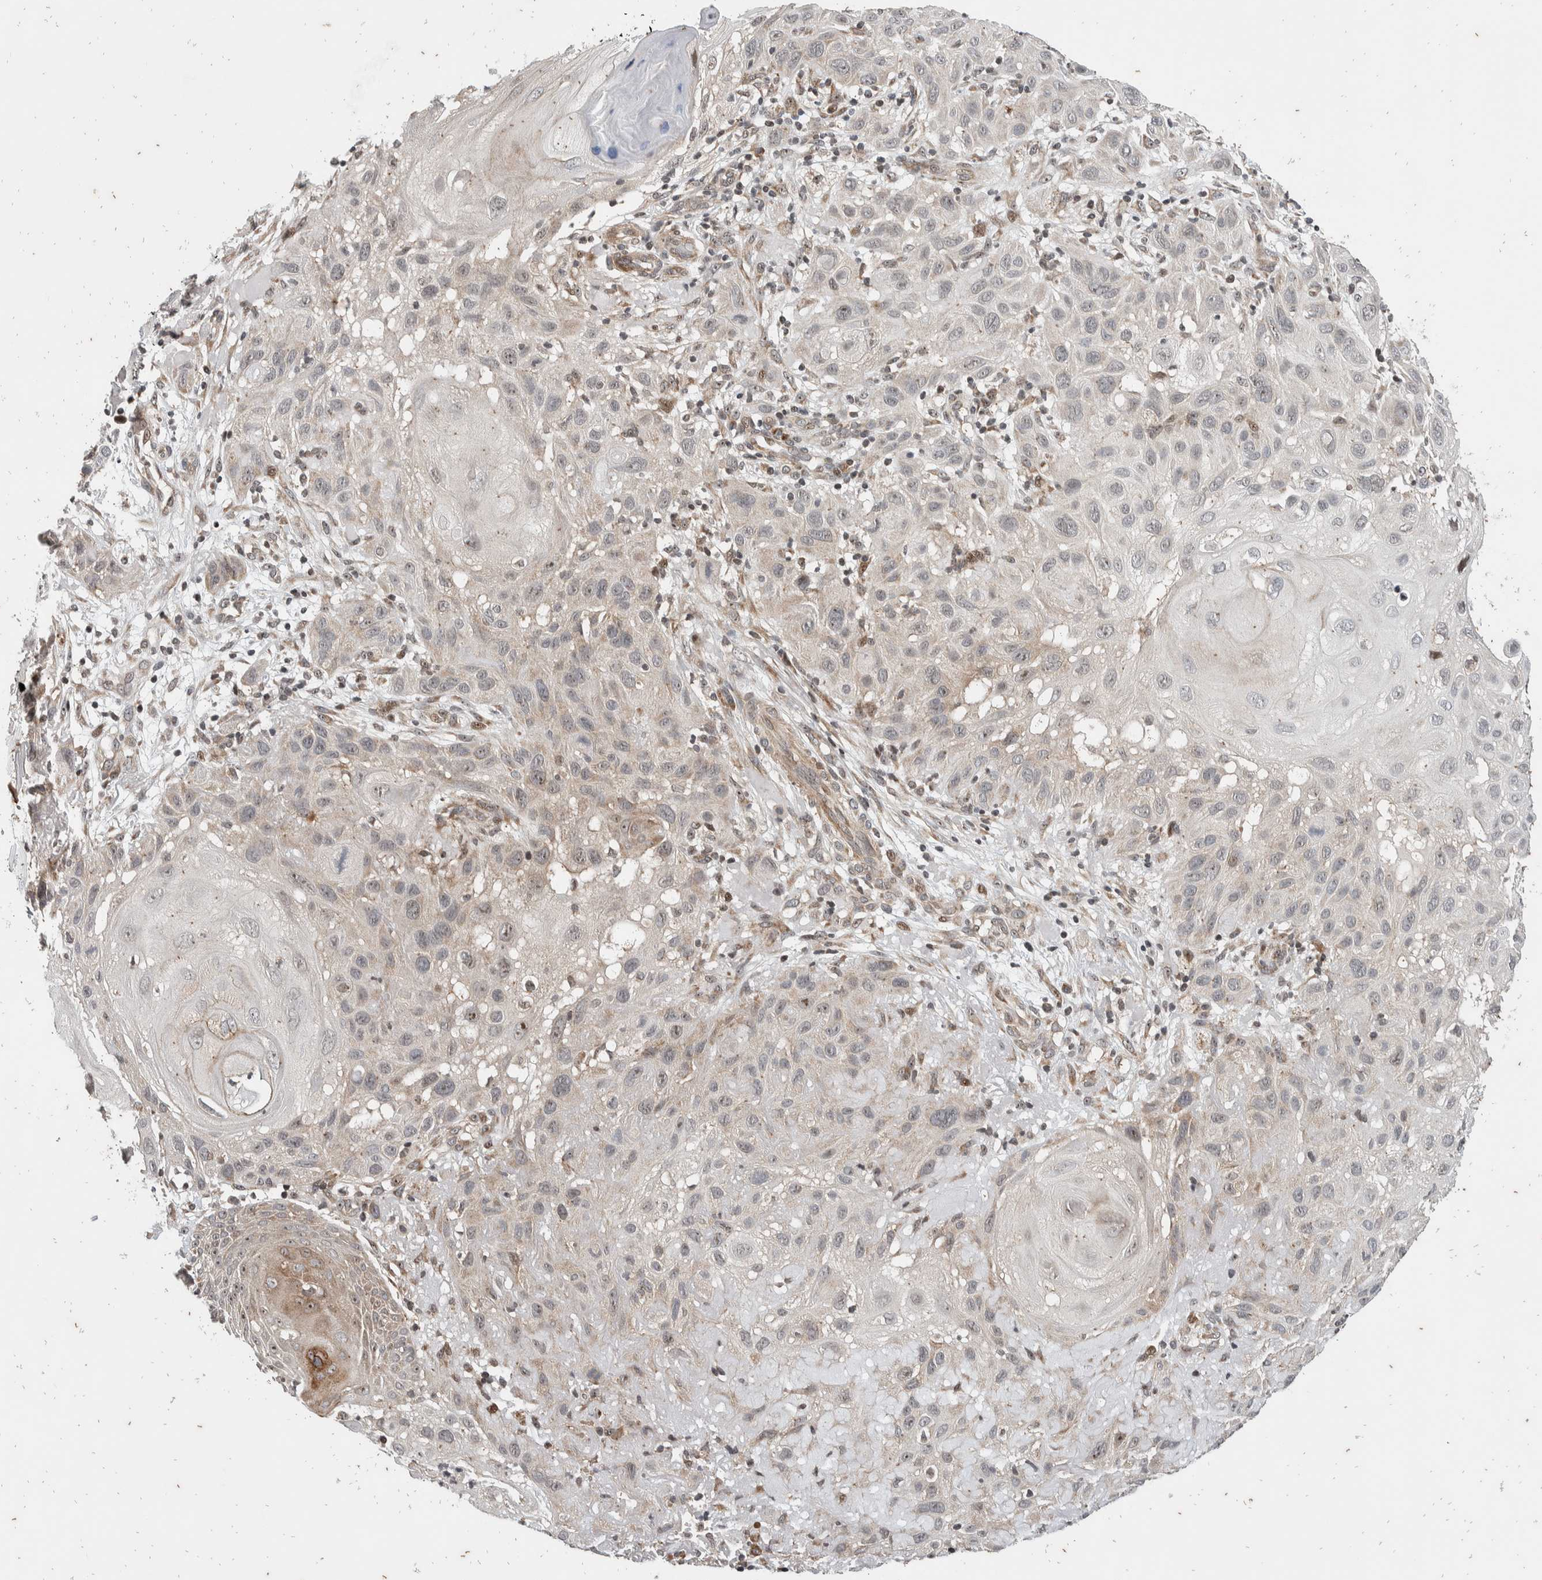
{"staining": {"intensity": "weak", "quantity": "25%-75%", "location": "nuclear"}, "tissue": "skin cancer", "cell_type": "Tumor cells", "image_type": "cancer", "snomed": [{"axis": "morphology", "description": "Squamous cell carcinoma, NOS"}, {"axis": "topography", "description": "Skin"}], "caption": "Brown immunohistochemical staining in skin cancer shows weak nuclear expression in approximately 25%-75% of tumor cells. (brown staining indicates protein expression, while blue staining denotes nuclei).", "gene": "ATXN7L1", "patient": {"sex": "female", "age": 96}}